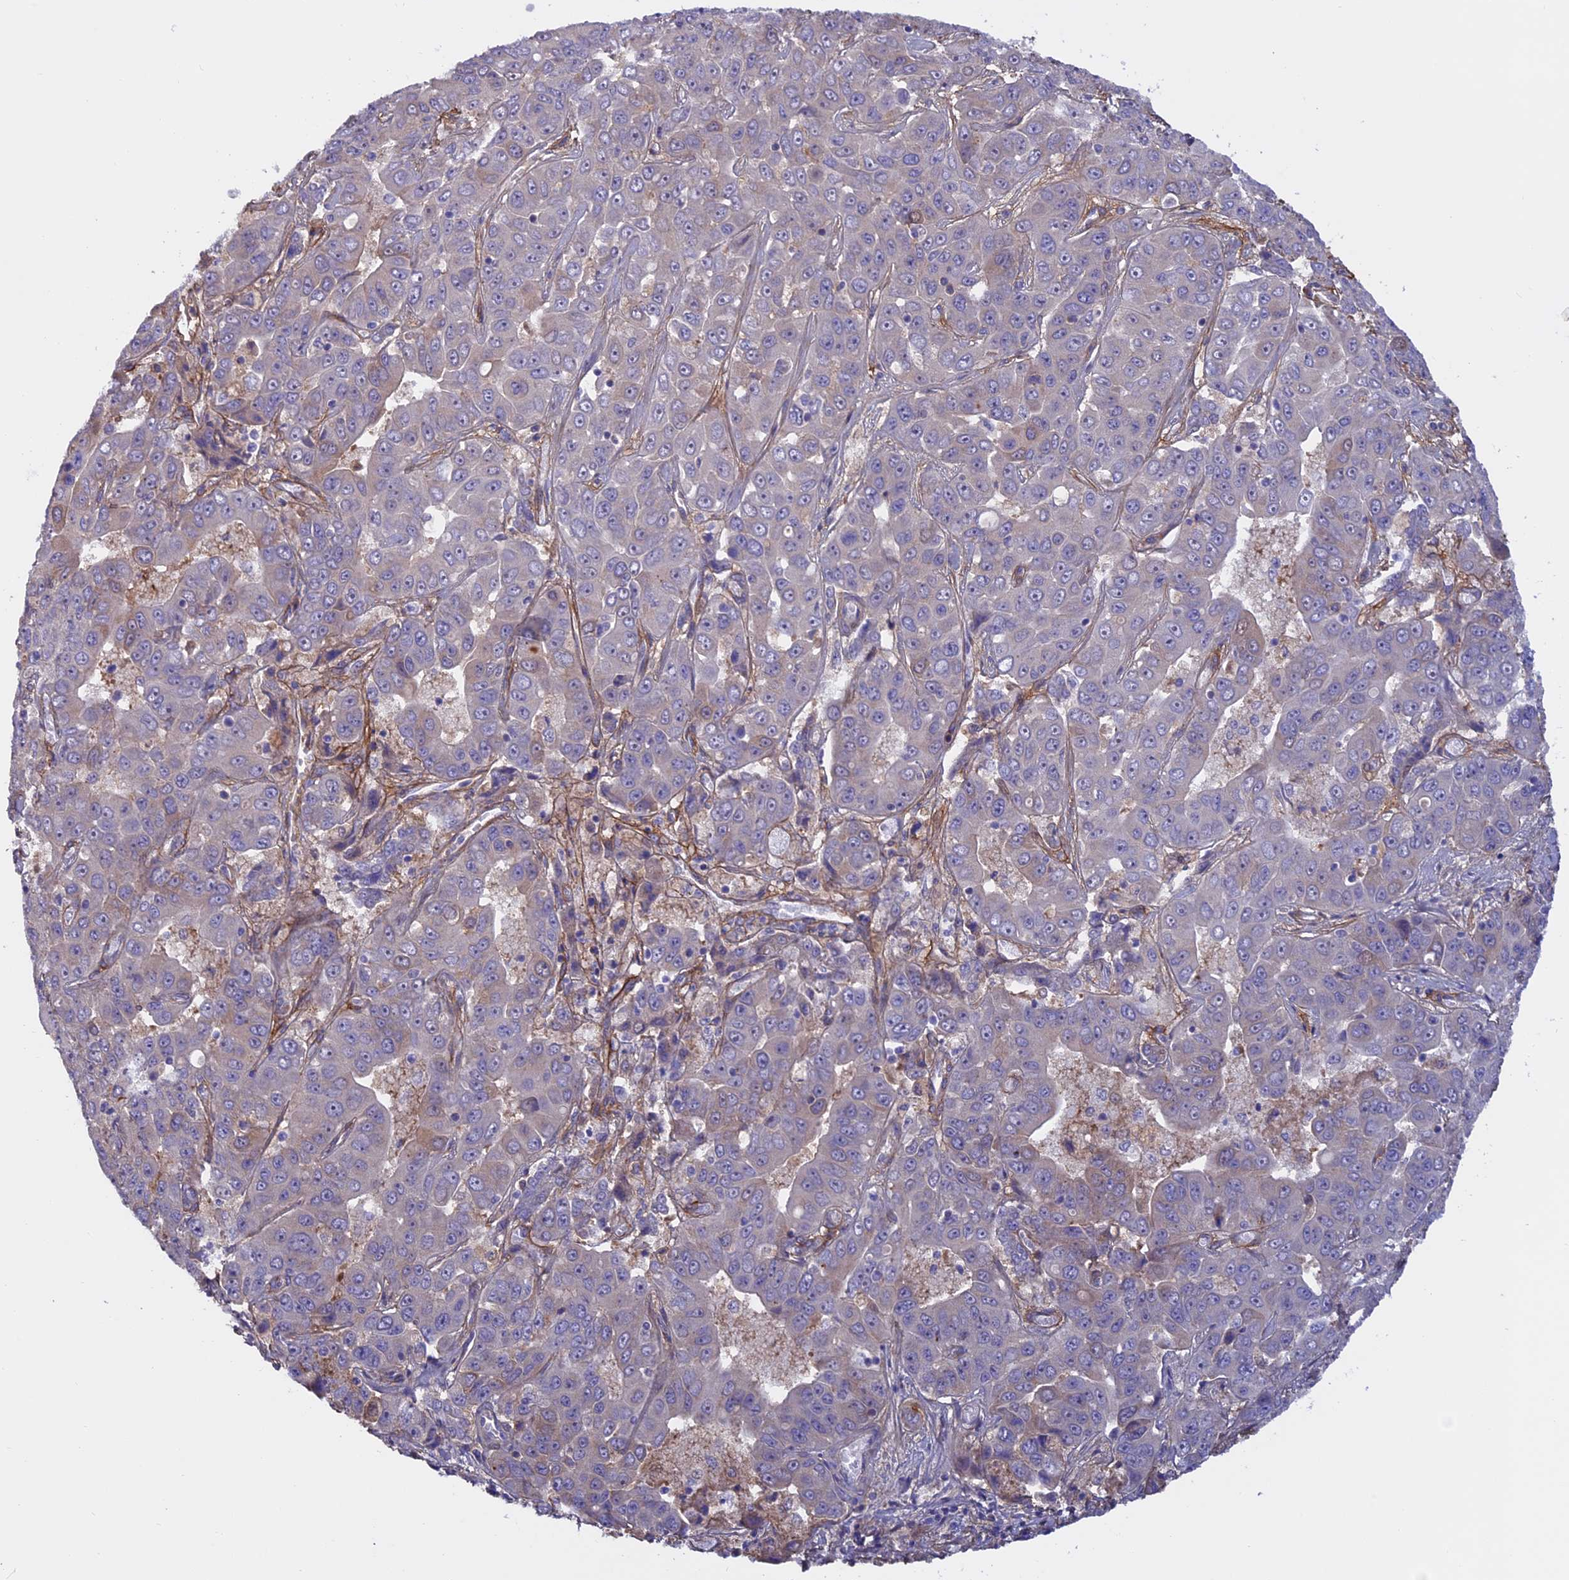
{"staining": {"intensity": "negative", "quantity": "none", "location": "none"}, "tissue": "liver cancer", "cell_type": "Tumor cells", "image_type": "cancer", "snomed": [{"axis": "morphology", "description": "Cholangiocarcinoma"}, {"axis": "topography", "description": "Liver"}], "caption": "Tumor cells are negative for brown protein staining in cholangiocarcinoma (liver). Nuclei are stained in blue.", "gene": "COL4A3", "patient": {"sex": "female", "age": 52}}